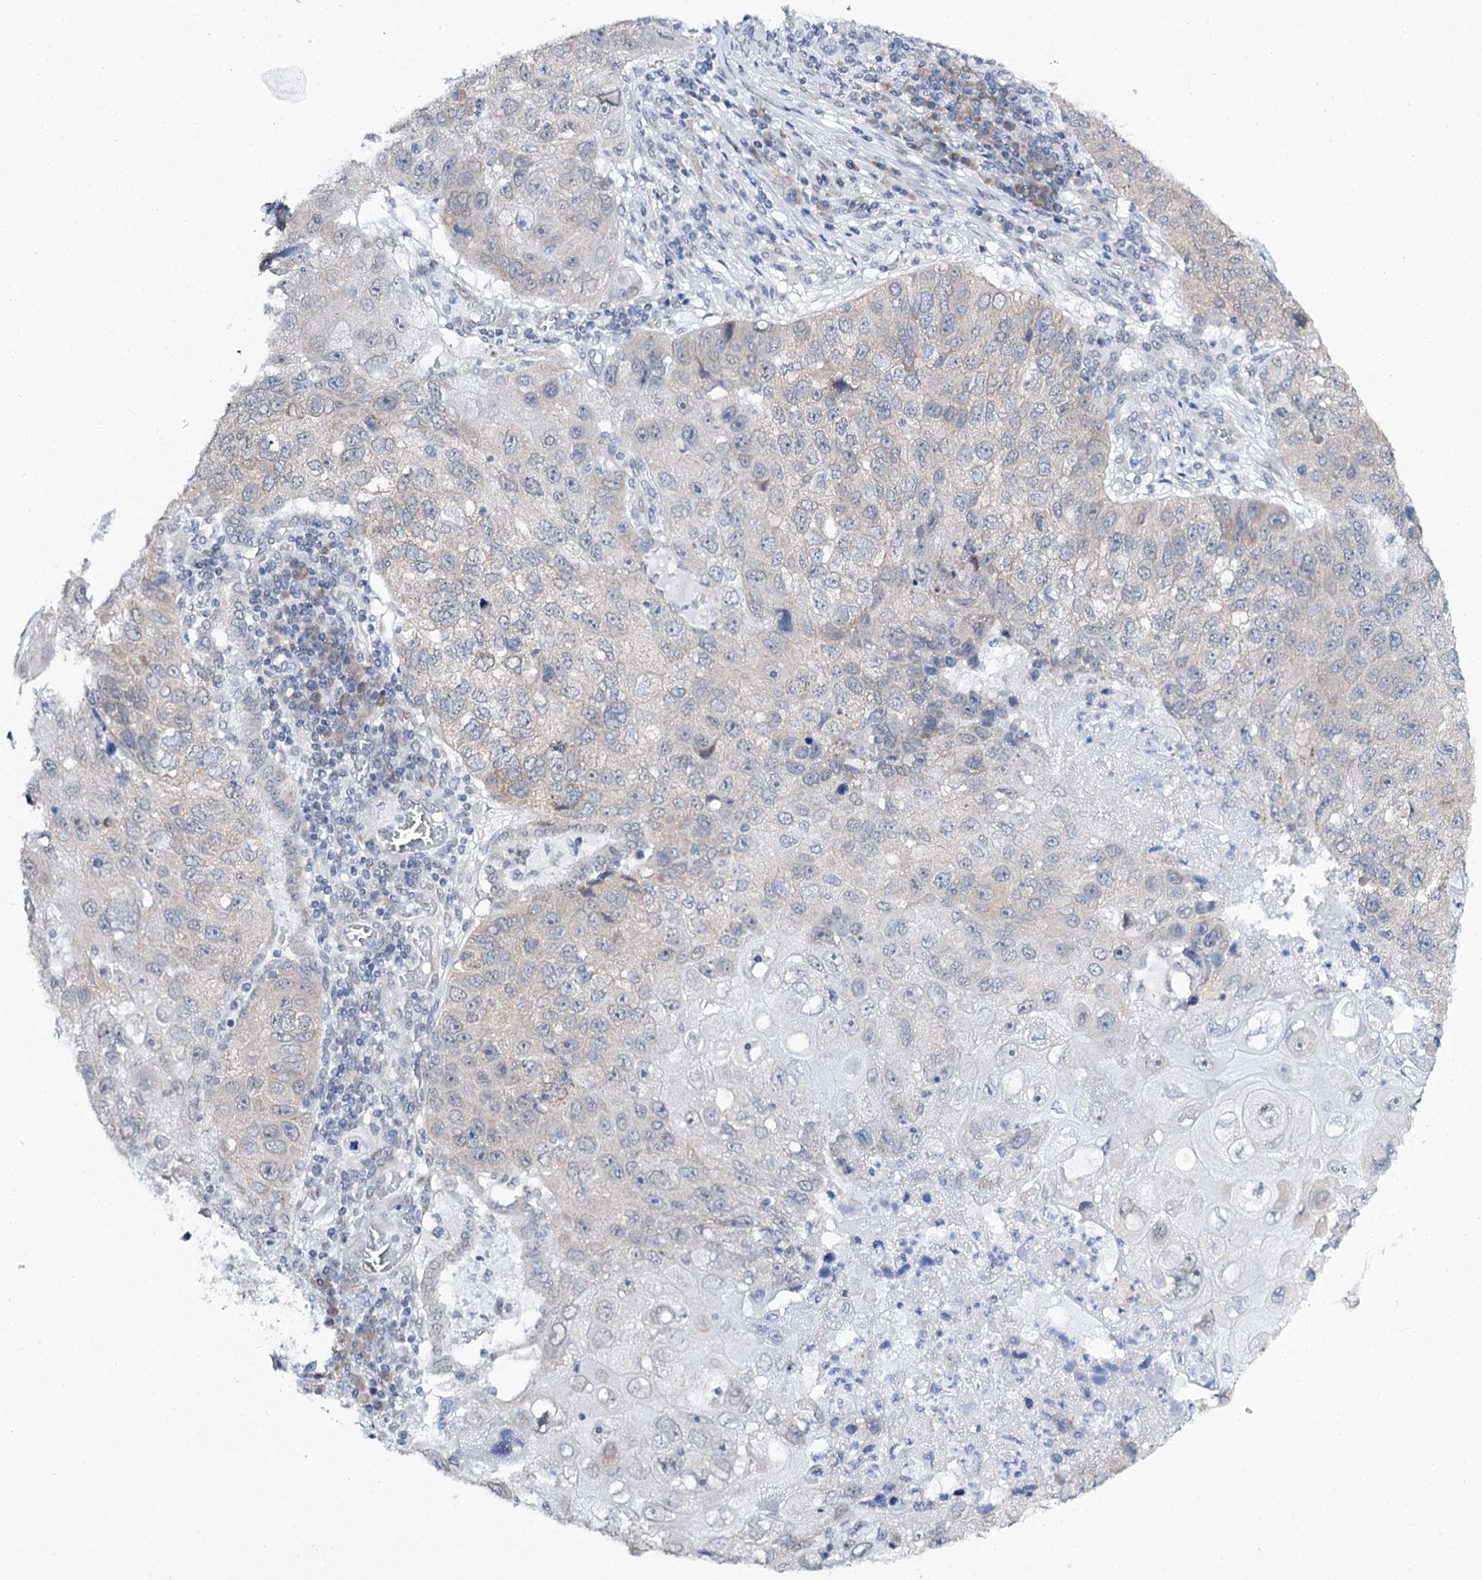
{"staining": {"intensity": "negative", "quantity": "none", "location": "none"}, "tissue": "lung cancer", "cell_type": "Tumor cells", "image_type": "cancer", "snomed": [{"axis": "morphology", "description": "Squamous cell carcinoma, NOS"}, {"axis": "topography", "description": "Lung"}], "caption": "An image of lung squamous cell carcinoma stained for a protein demonstrates no brown staining in tumor cells. The staining is performed using DAB brown chromogen with nuclei counter-stained in using hematoxylin.", "gene": "SPATS2", "patient": {"sex": "male", "age": 61}}